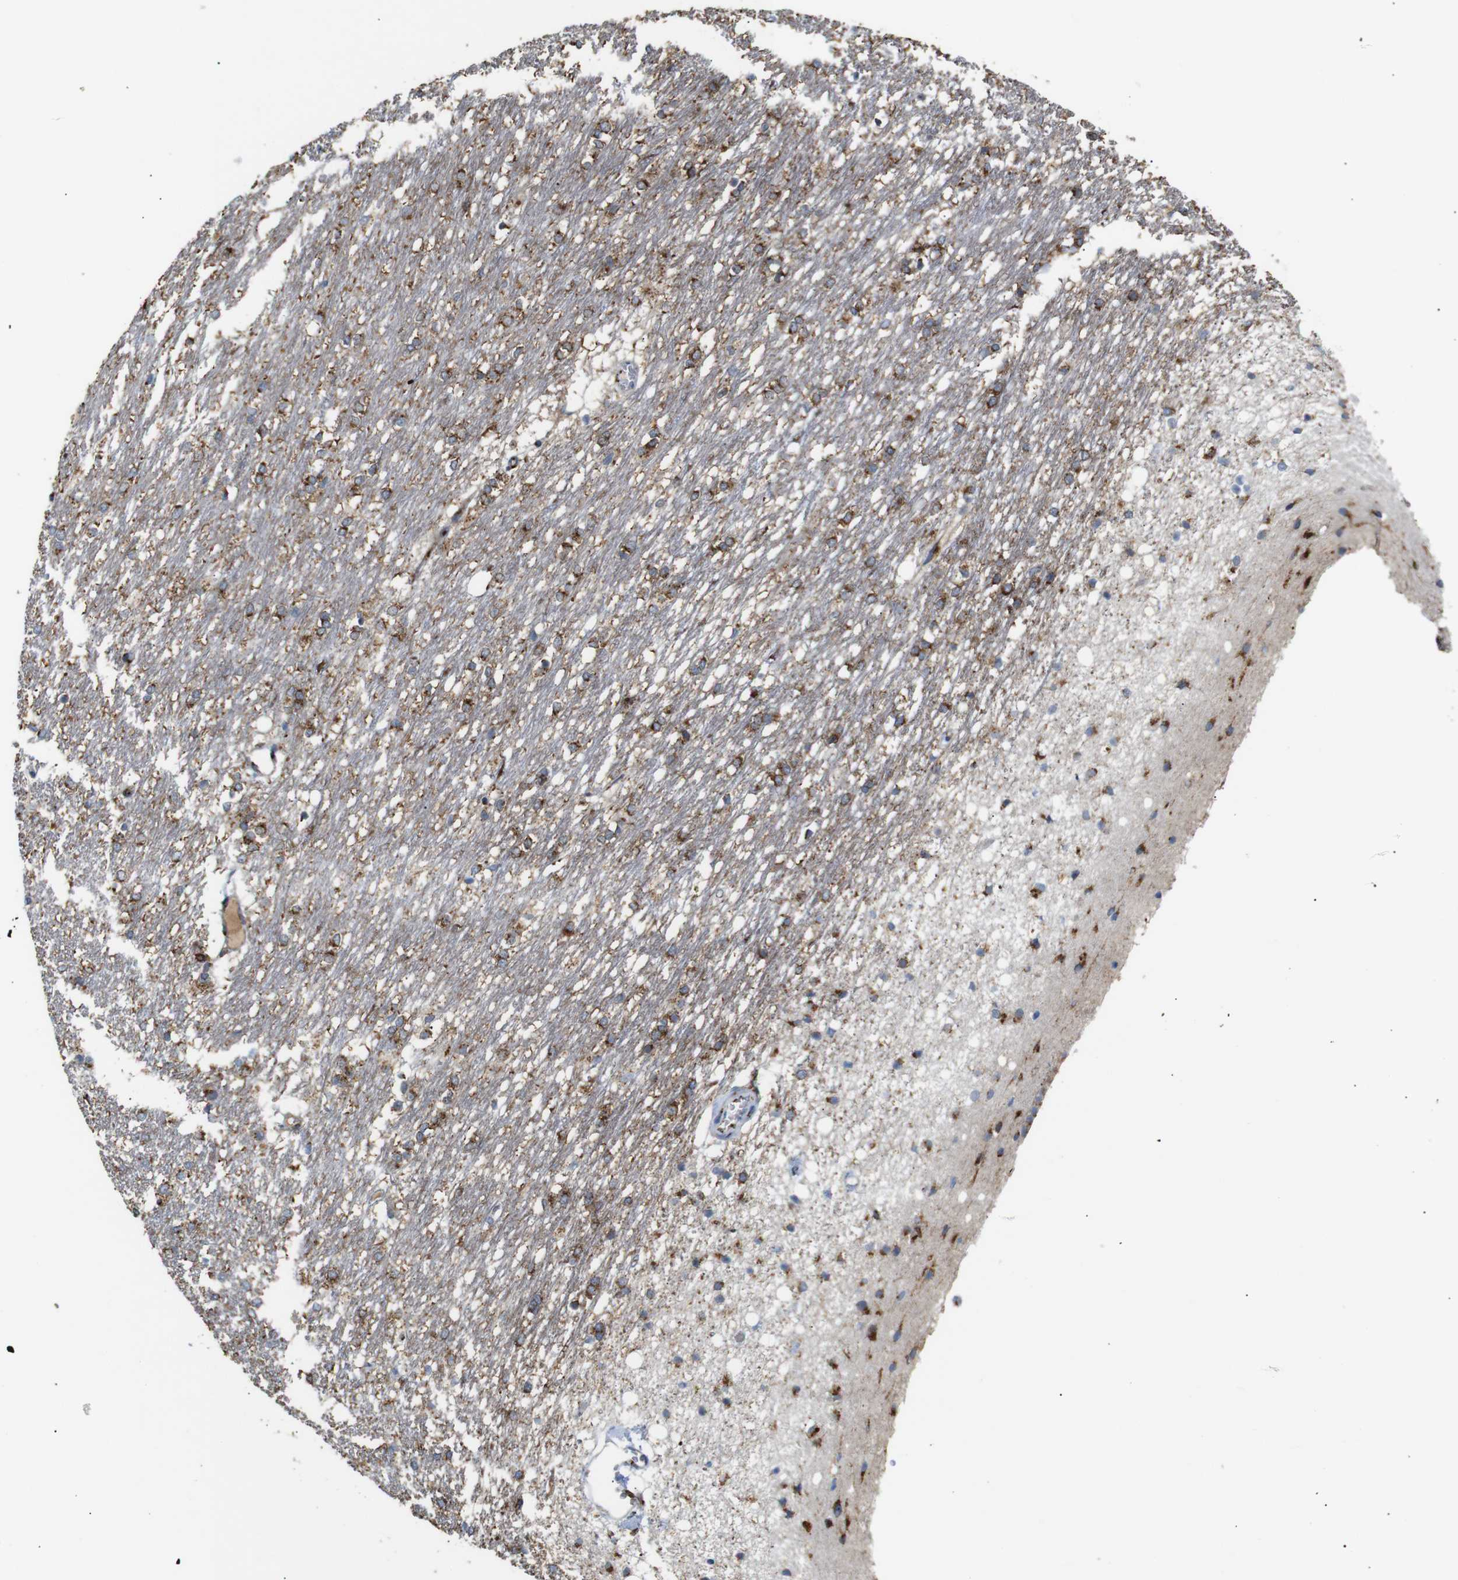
{"staining": {"intensity": "moderate", "quantity": ">75%", "location": "cytoplasmic/membranous"}, "tissue": "caudate", "cell_type": "Glial cells", "image_type": "normal", "snomed": [{"axis": "morphology", "description": "Normal tissue, NOS"}, {"axis": "topography", "description": "Lateral ventricle wall"}], "caption": "Brown immunohistochemical staining in normal human caudate demonstrates moderate cytoplasmic/membranous staining in approximately >75% of glial cells. The protein of interest is shown in brown color, while the nuclei are stained blue.", "gene": "TGOLN2", "patient": {"sex": "female", "age": 19}}